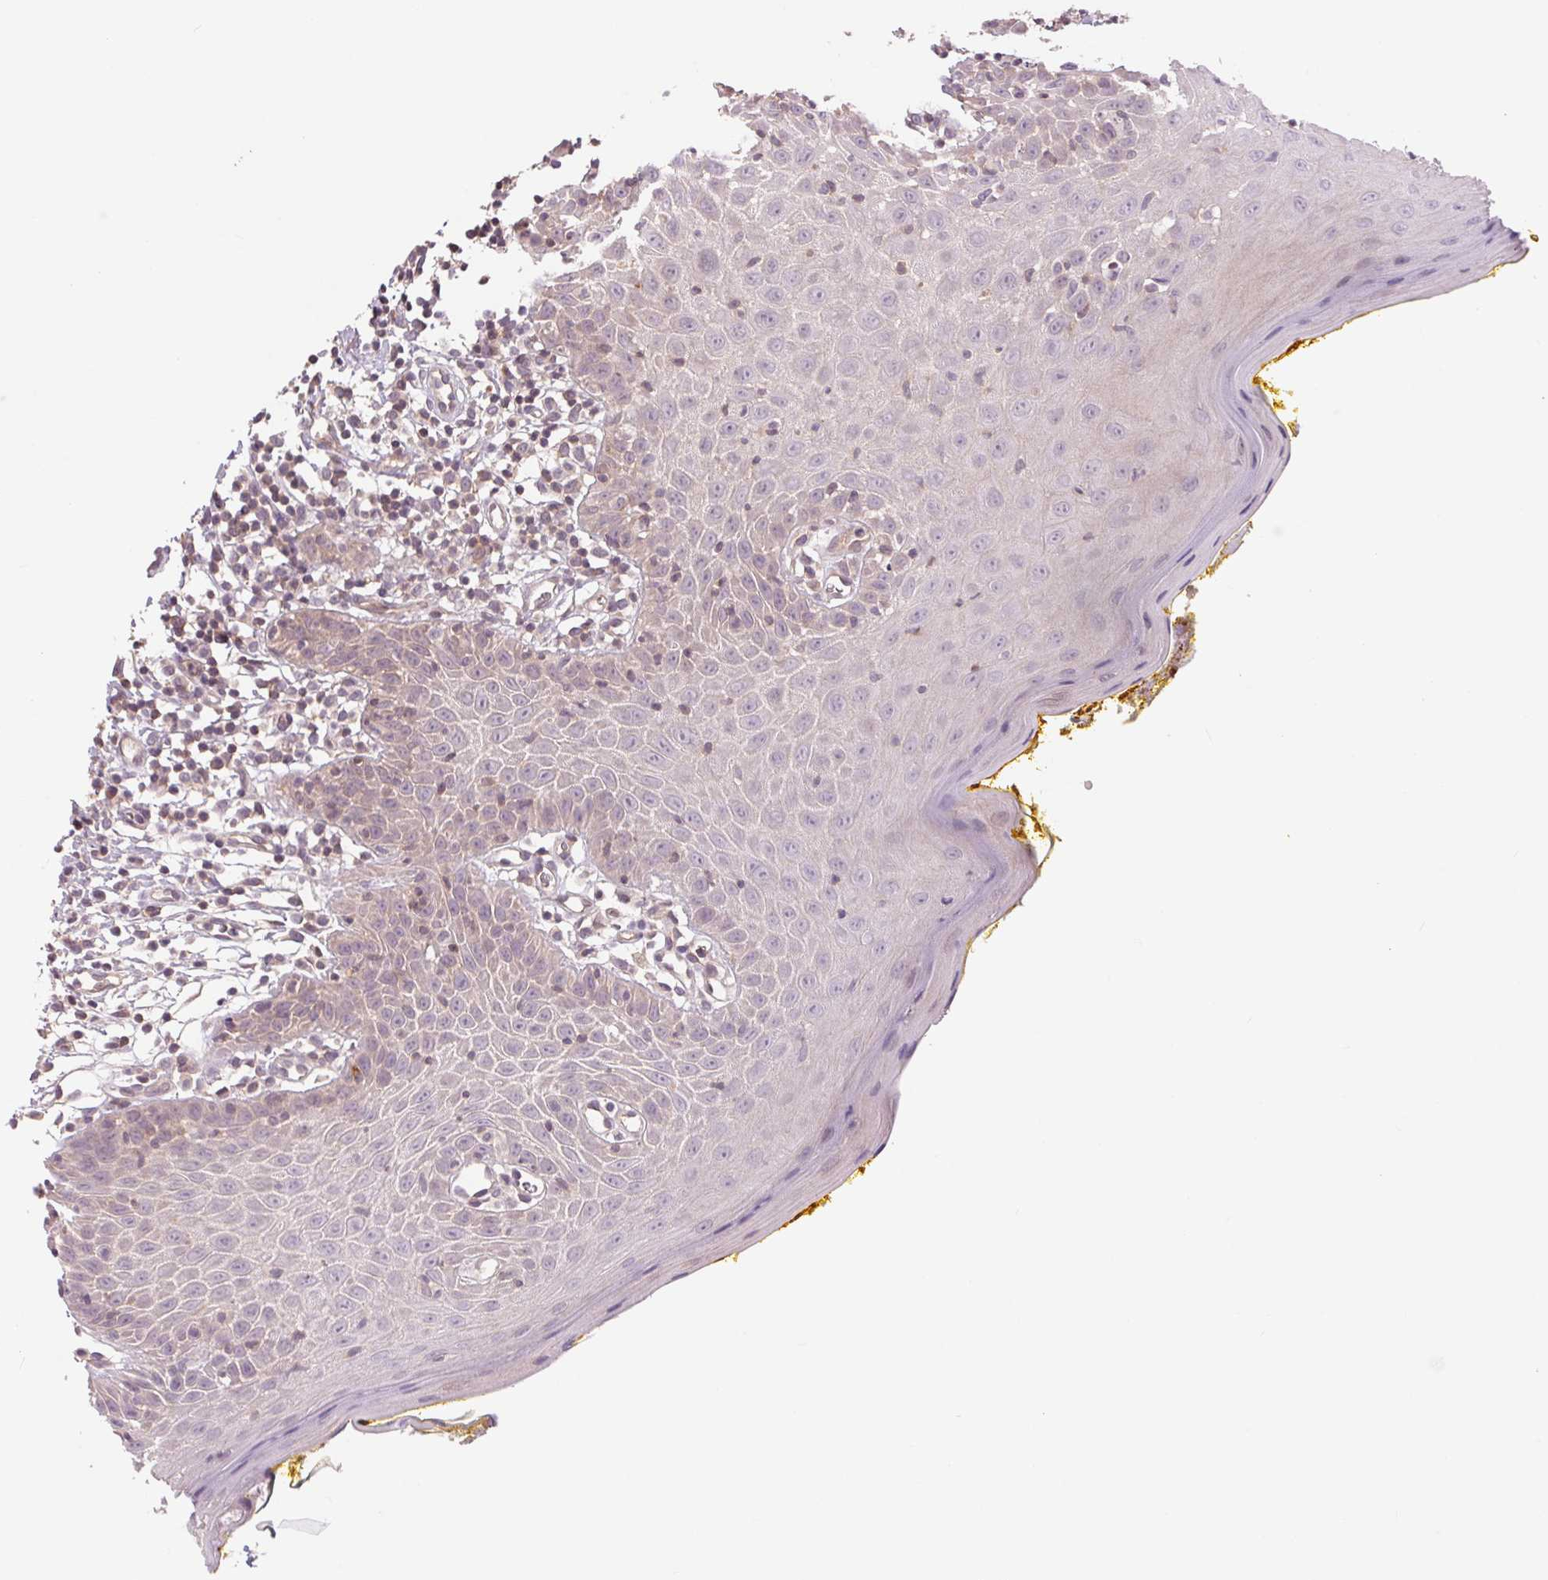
{"staining": {"intensity": "weak", "quantity": "<25%", "location": "cytoplasmic/membranous"}, "tissue": "oral mucosa", "cell_type": "Squamous epithelial cells", "image_type": "normal", "snomed": [{"axis": "morphology", "description": "Normal tissue, NOS"}, {"axis": "topography", "description": "Oral tissue"}, {"axis": "topography", "description": "Tounge, NOS"}], "caption": "A photomicrograph of oral mucosa stained for a protein demonstrates no brown staining in squamous epithelial cells. (Immunohistochemistry, brightfield microscopy, high magnification).", "gene": "SH3RF2", "patient": {"sex": "female", "age": 58}}